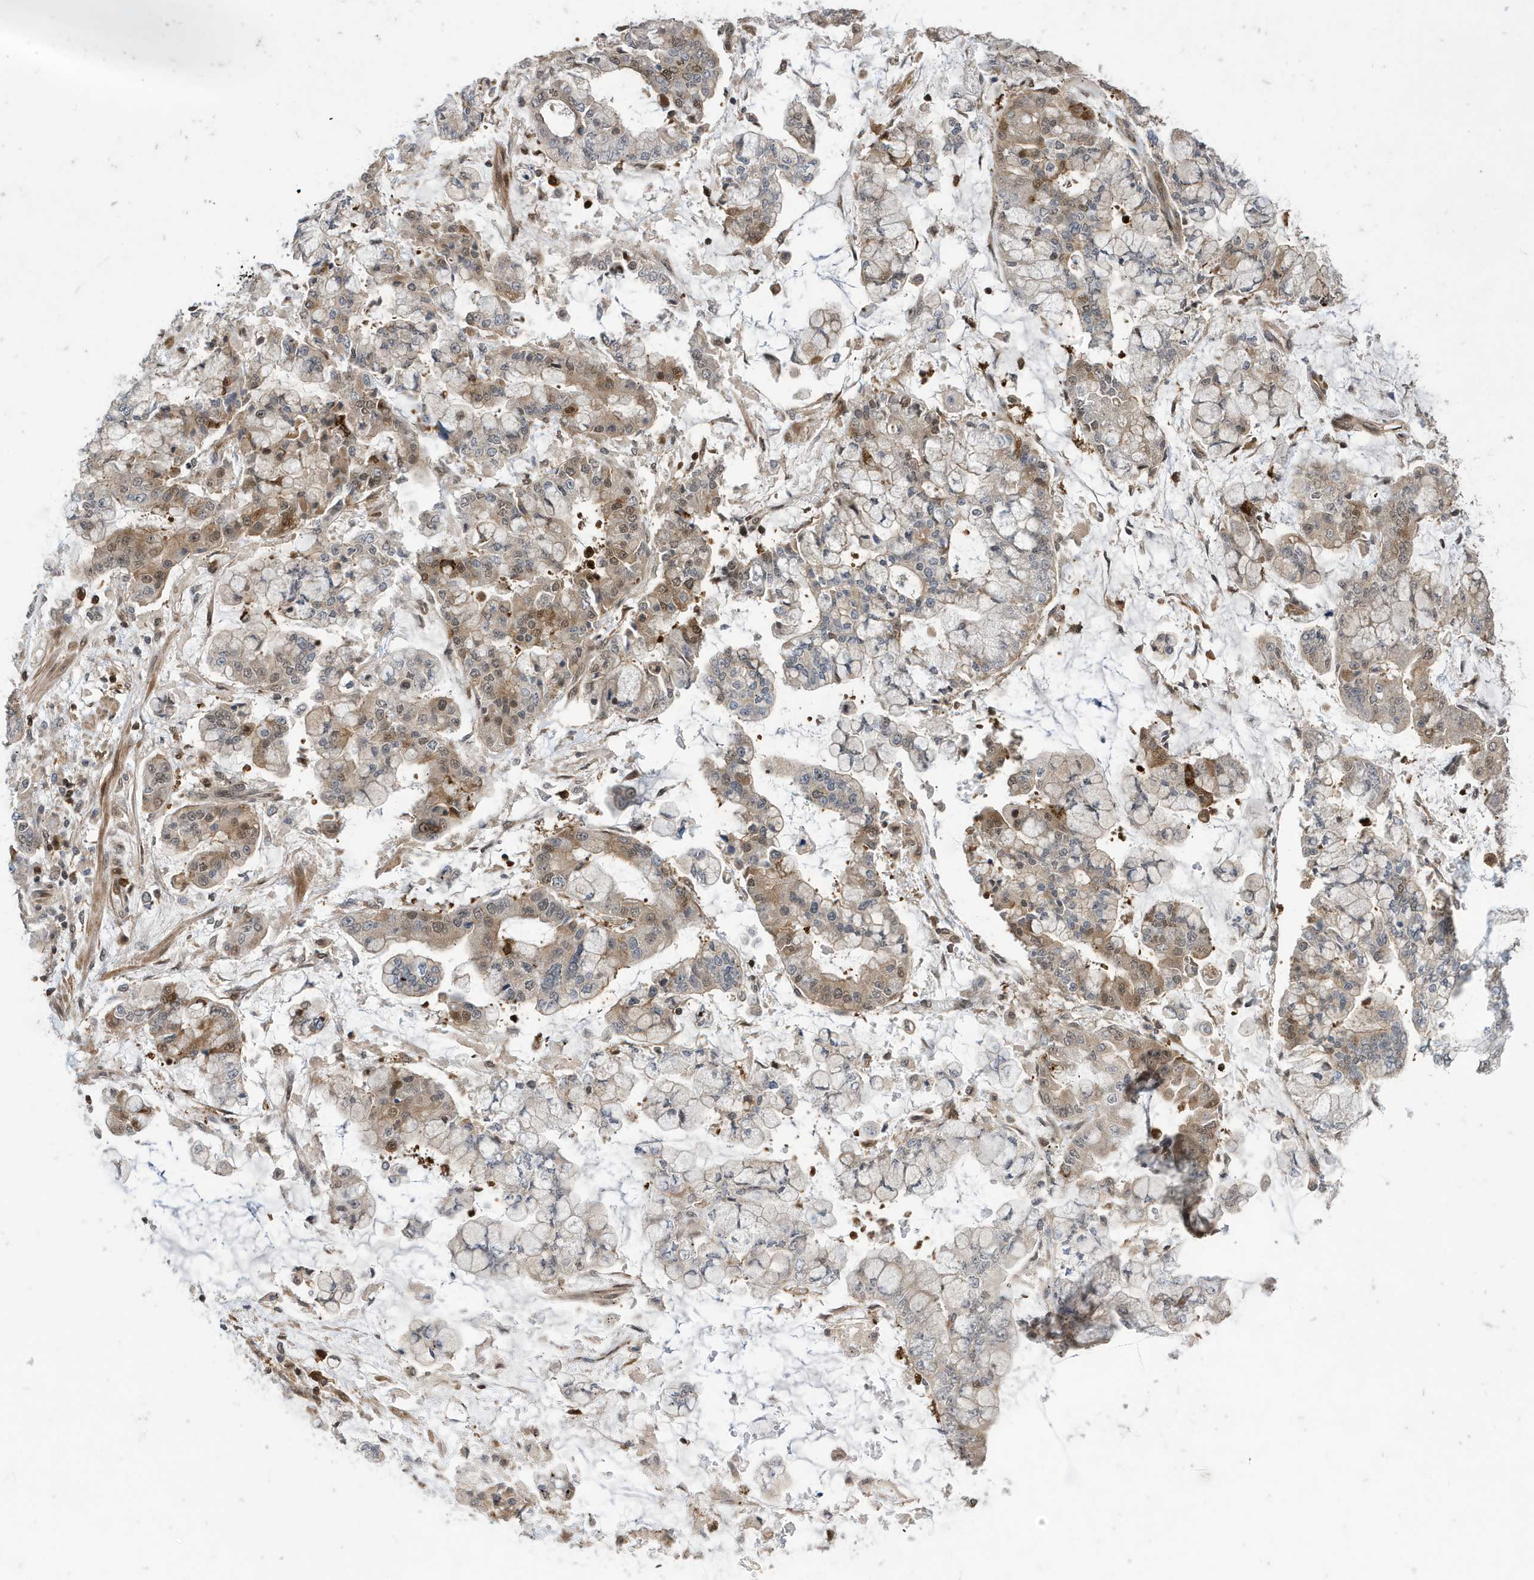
{"staining": {"intensity": "moderate", "quantity": "<25%", "location": "nuclear"}, "tissue": "stomach cancer", "cell_type": "Tumor cells", "image_type": "cancer", "snomed": [{"axis": "morphology", "description": "Normal tissue, NOS"}, {"axis": "morphology", "description": "Adenocarcinoma, NOS"}, {"axis": "topography", "description": "Stomach, upper"}, {"axis": "topography", "description": "Stomach"}], "caption": "Immunohistochemical staining of adenocarcinoma (stomach) shows low levels of moderate nuclear positivity in approximately <25% of tumor cells.", "gene": "UBQLN1", "patient": {"sex": "male", "age": 76}}